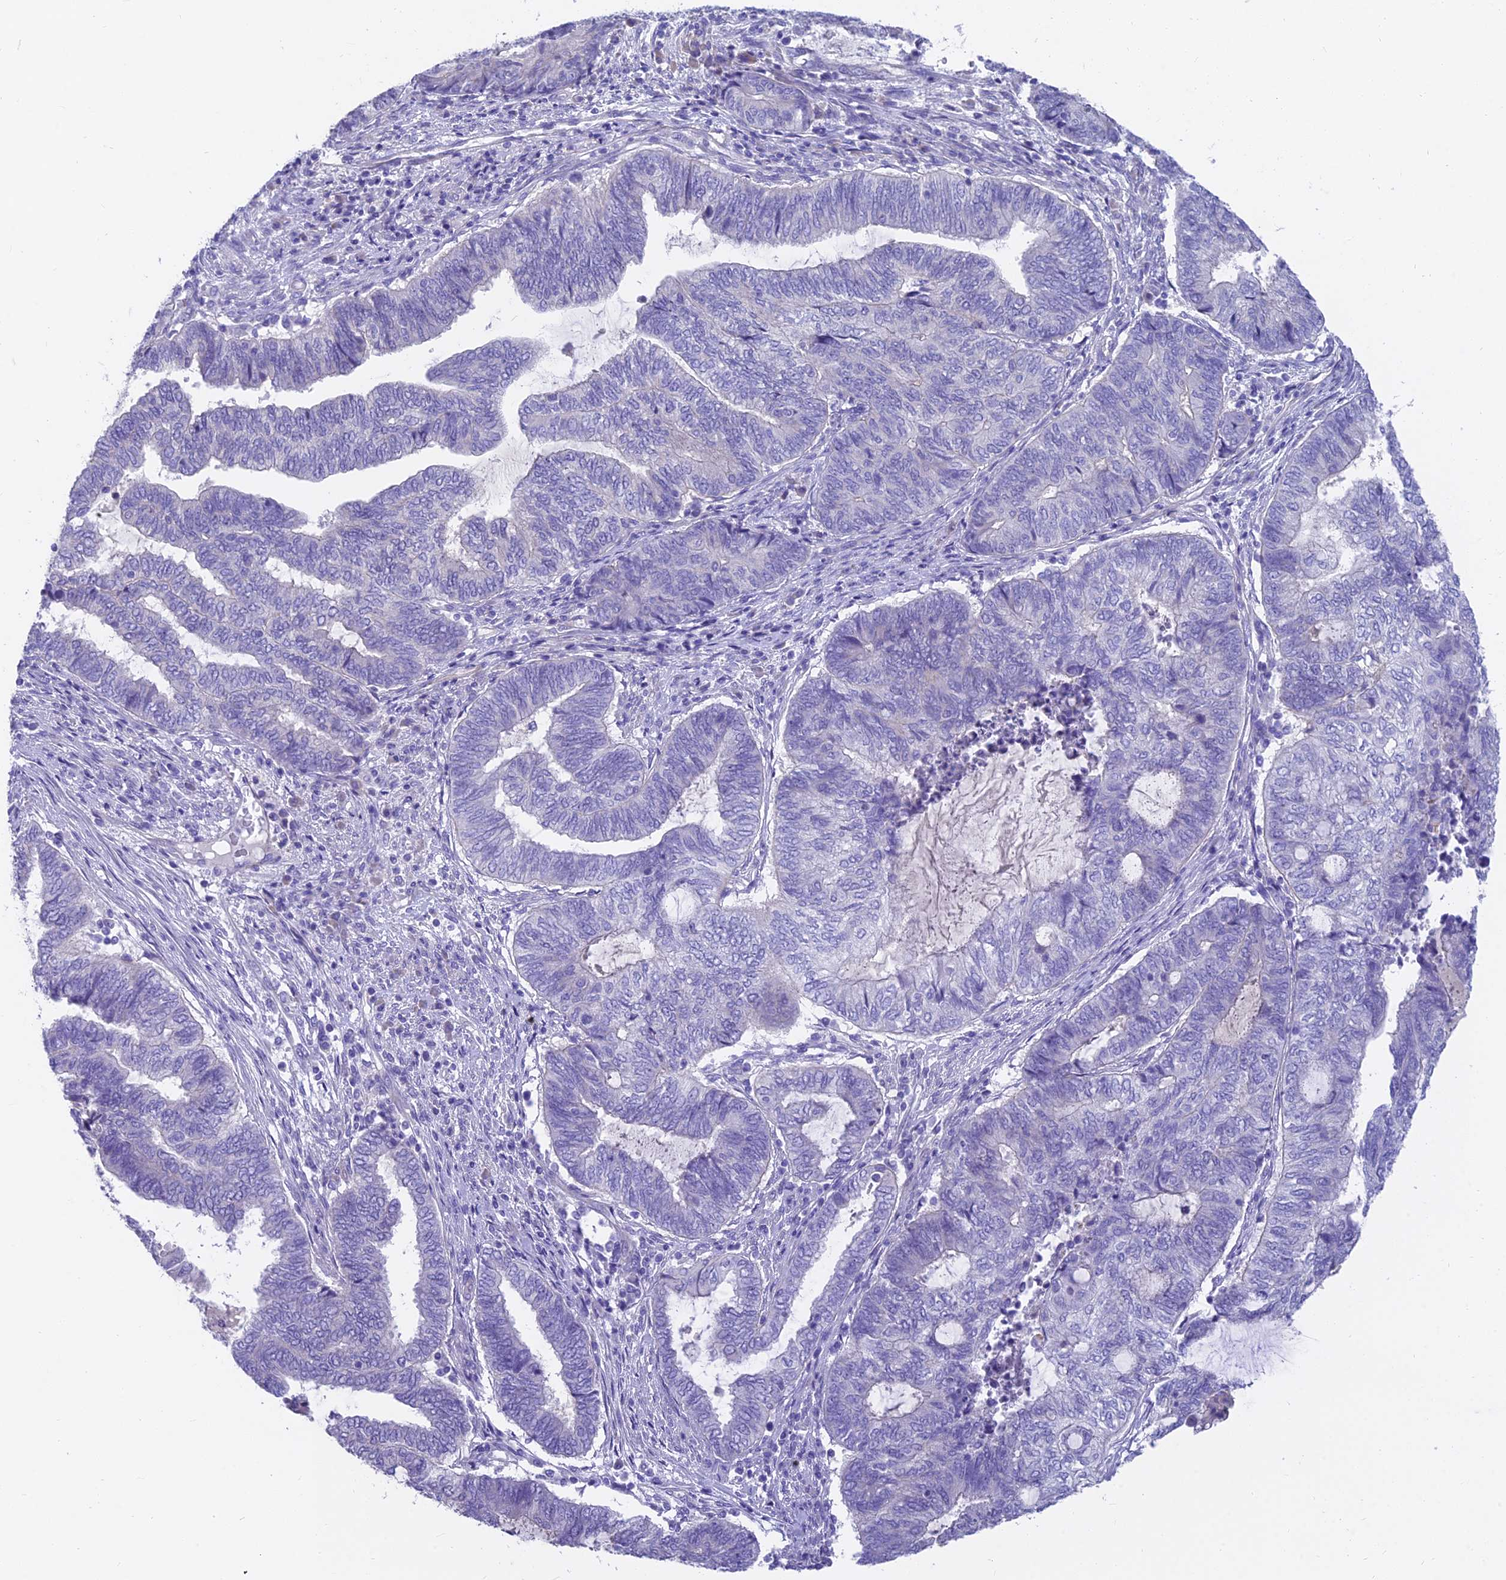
{"staining": {"intensity": "negative", "quantity": "none", "location": "none"}, "tissue": "endometrial cancer", "cell_type": "Tumor cells", "image_type": "cancer", "snomed": [{"axis": "morphology", "description": "Adenocarcinoma, NOS"}, {"axis": "topography", "description": "Uterus"}, {"axis": "topography", "description": "Endometrium"}], "caption": "Tumor cells show no significant expression in endometrial cancer. Nuclei are stained in blue.", "gene": "FAM168B", "patient": {"sex": "female", "age": 70}}